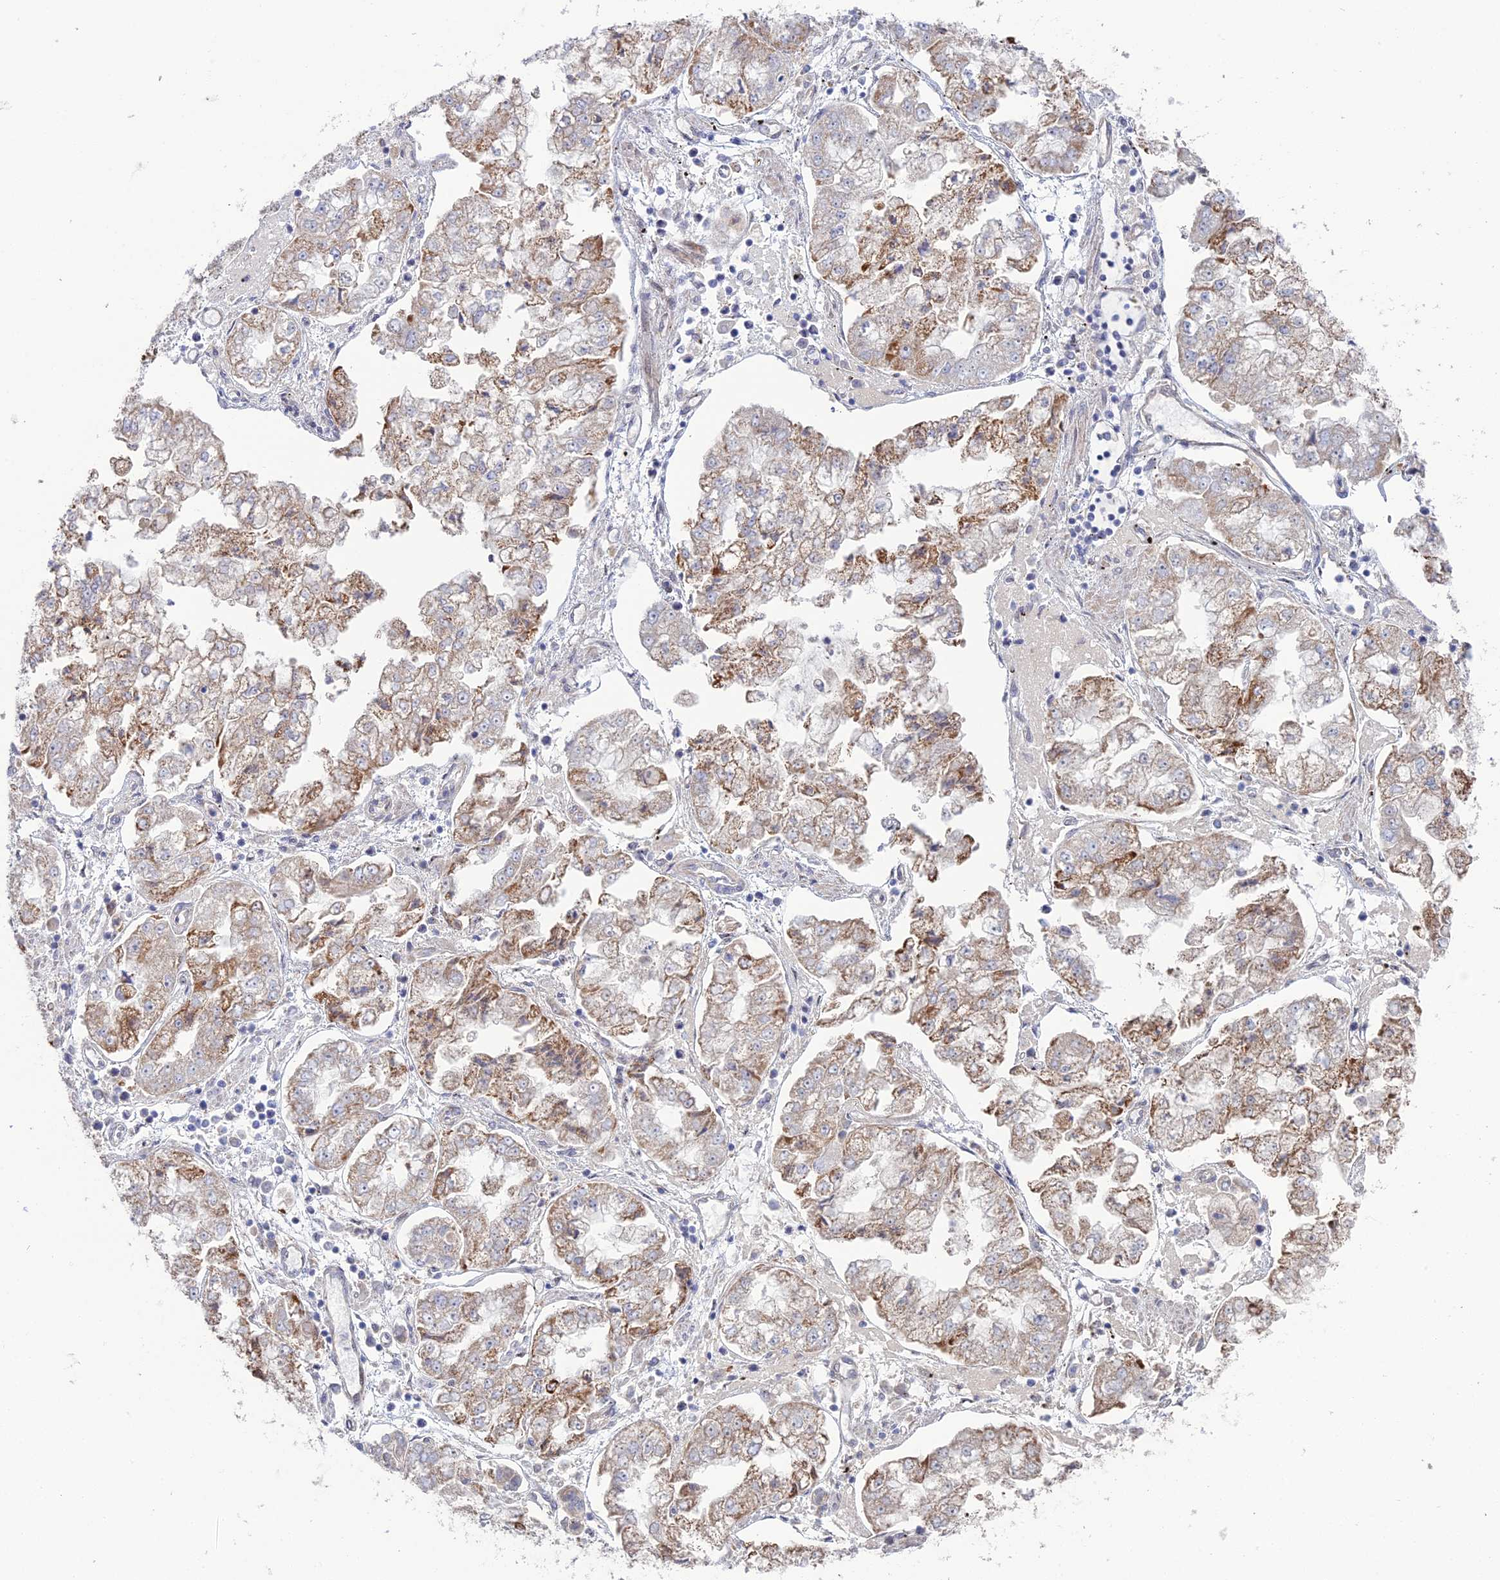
{"staining": {"intensity": "moderate", "quantity": ">75%", "location": "cytoplasmic/membranous"}, "tissue": "stomach cancer", "cell_type": "Tumor cells", "image_type": "cancer", "snomed": [{"axis": "morphology", "description": "Adenocarcinoma, NOS"}, {"axis": "topography", "description": "Stomach"}], "caption": "Human stomach adenocarcinoma stained with a brown dye shows moderate cytoplasmic/membranous positive expression in about >75% of tumor cells.", "gene": "ARL16", "patient": {"sex": "male", "age": 76}}